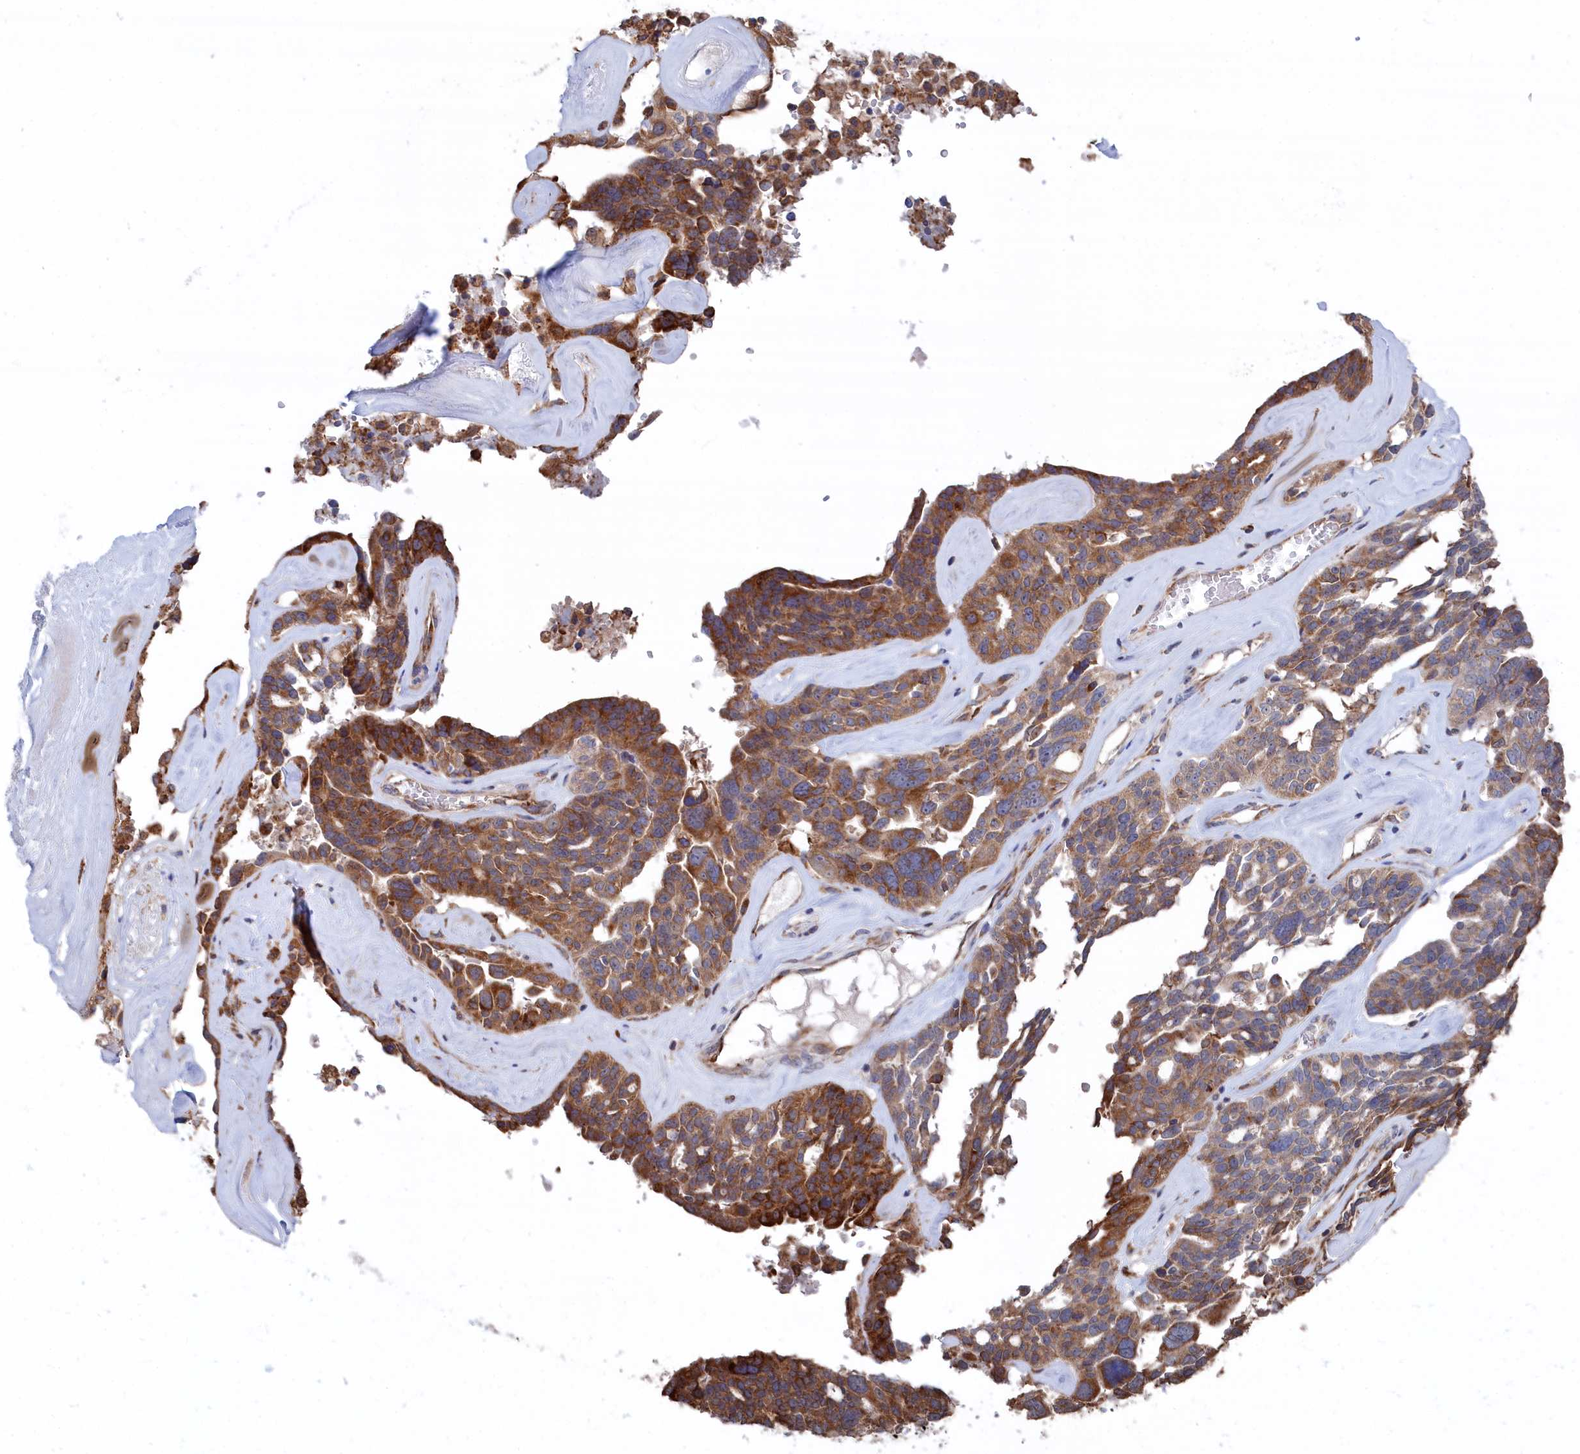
{"staining": {"intensity": "moderate", "quantity": ">75%", "location": "cytoplasmic/membranous"}, "tissue": "ovarian cancer", "cell_type": "Tumor cells", "image_type": "cancer", "snomed": [{"axis": "morphology", "description": "Cystadenocarcinoma, serous, NOS"}, {"axis": "topography", "description": "Ovary"}], "caption": "A micrograph of human serous cystadenocarcinoma (ovarian) stained for a protein exhibits moderate cytoplasmic/membranous brown staining in tumor cells.", "gene": "BPIFB6", "patient": {"sex": "female", "age": 59}}